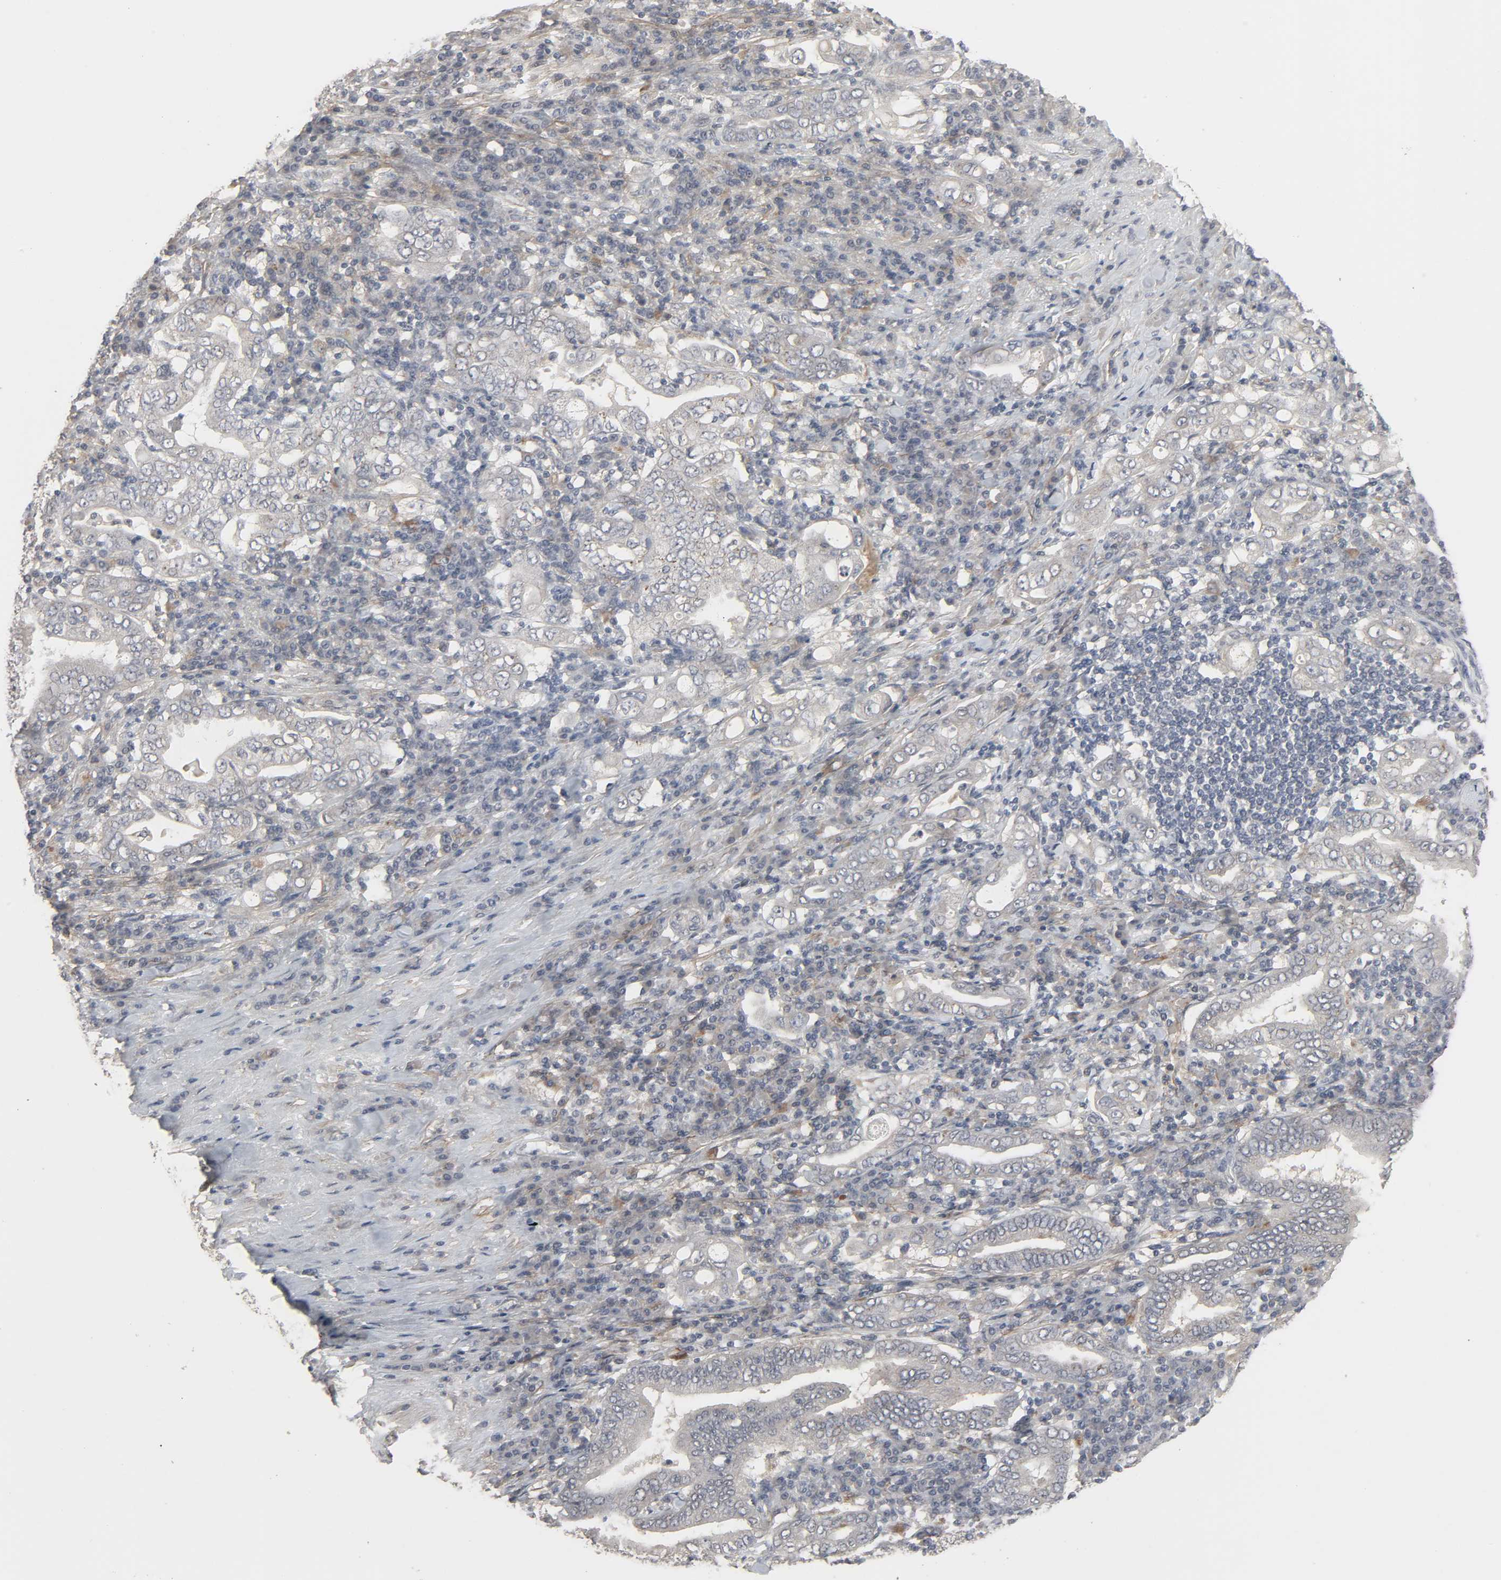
{"staining": {"intensity": "negative", "quantity": "none", "location": "none"}, "tissue": "stomach cancer", "cell_type": "Tumor cells", "image_type": "cancer", "snomed": [{"axis": "morphology", "description": "Normal tissue, NOS"}, {"axis": "morphology", "description": "Adenocarcinoma, NOS"}, {"axis": "topography", "description": "Esophagus"}, {"axis": "topography", "description": "Stomach, upper"}, {"axis": "topography", "description": "Peripheral nerve tissue"}], "caption": "A photomicrograph of human adenocarcinoma (stomach) is negative for staining in tumor cells.", "gene": "ZNF222", "patient": {"sex": "male", "age": 62}}